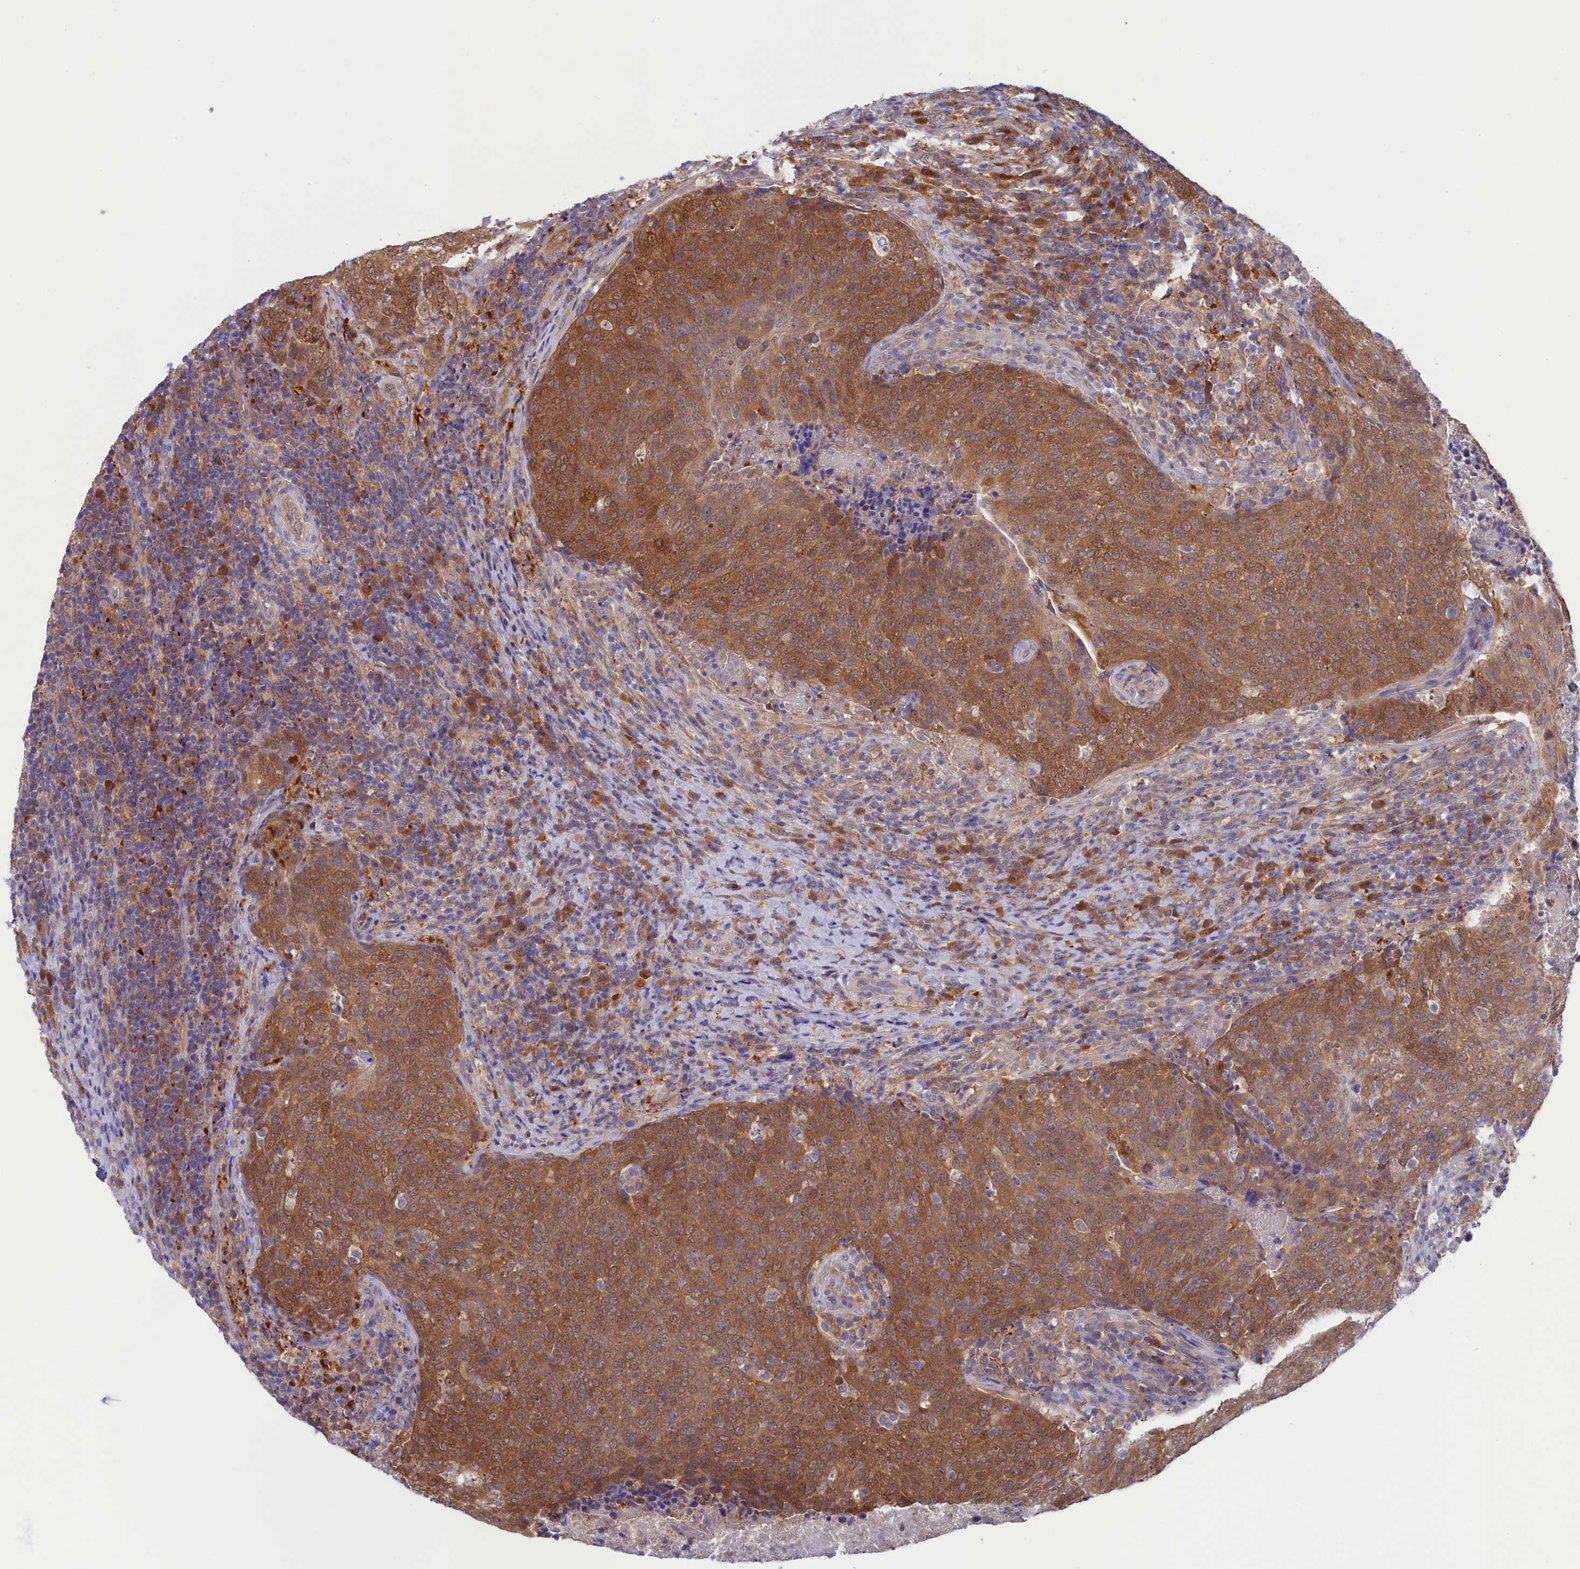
{"staining": {"intensity": "moderate", "quantity": ">75%", "location": "cytoplasmic/membranous"}, "tissue": "head and neck cancer", "cell_type": "Tumor cells", "image_type": "cancer", "snomed": [{"axis": "morphology", "description": "Squamous cell carcinoma, NOS"}, {"axis": "morphology", "description": "Squamous cell carcinoma, metastatic, NOS"}, {"axis": "topography", "description": "Lymph node"}, {"axis": "topography", "description": "Head-Neck"}], "caption": "Squamous cell carcinoma (head and neck) stained with a brown dye shows moderate cytoplasmic/membranous positive staining in about >75% of tumor cells.", "gene": "SYNDIG1L", "patient": {"sex": "male", "age": 62}}